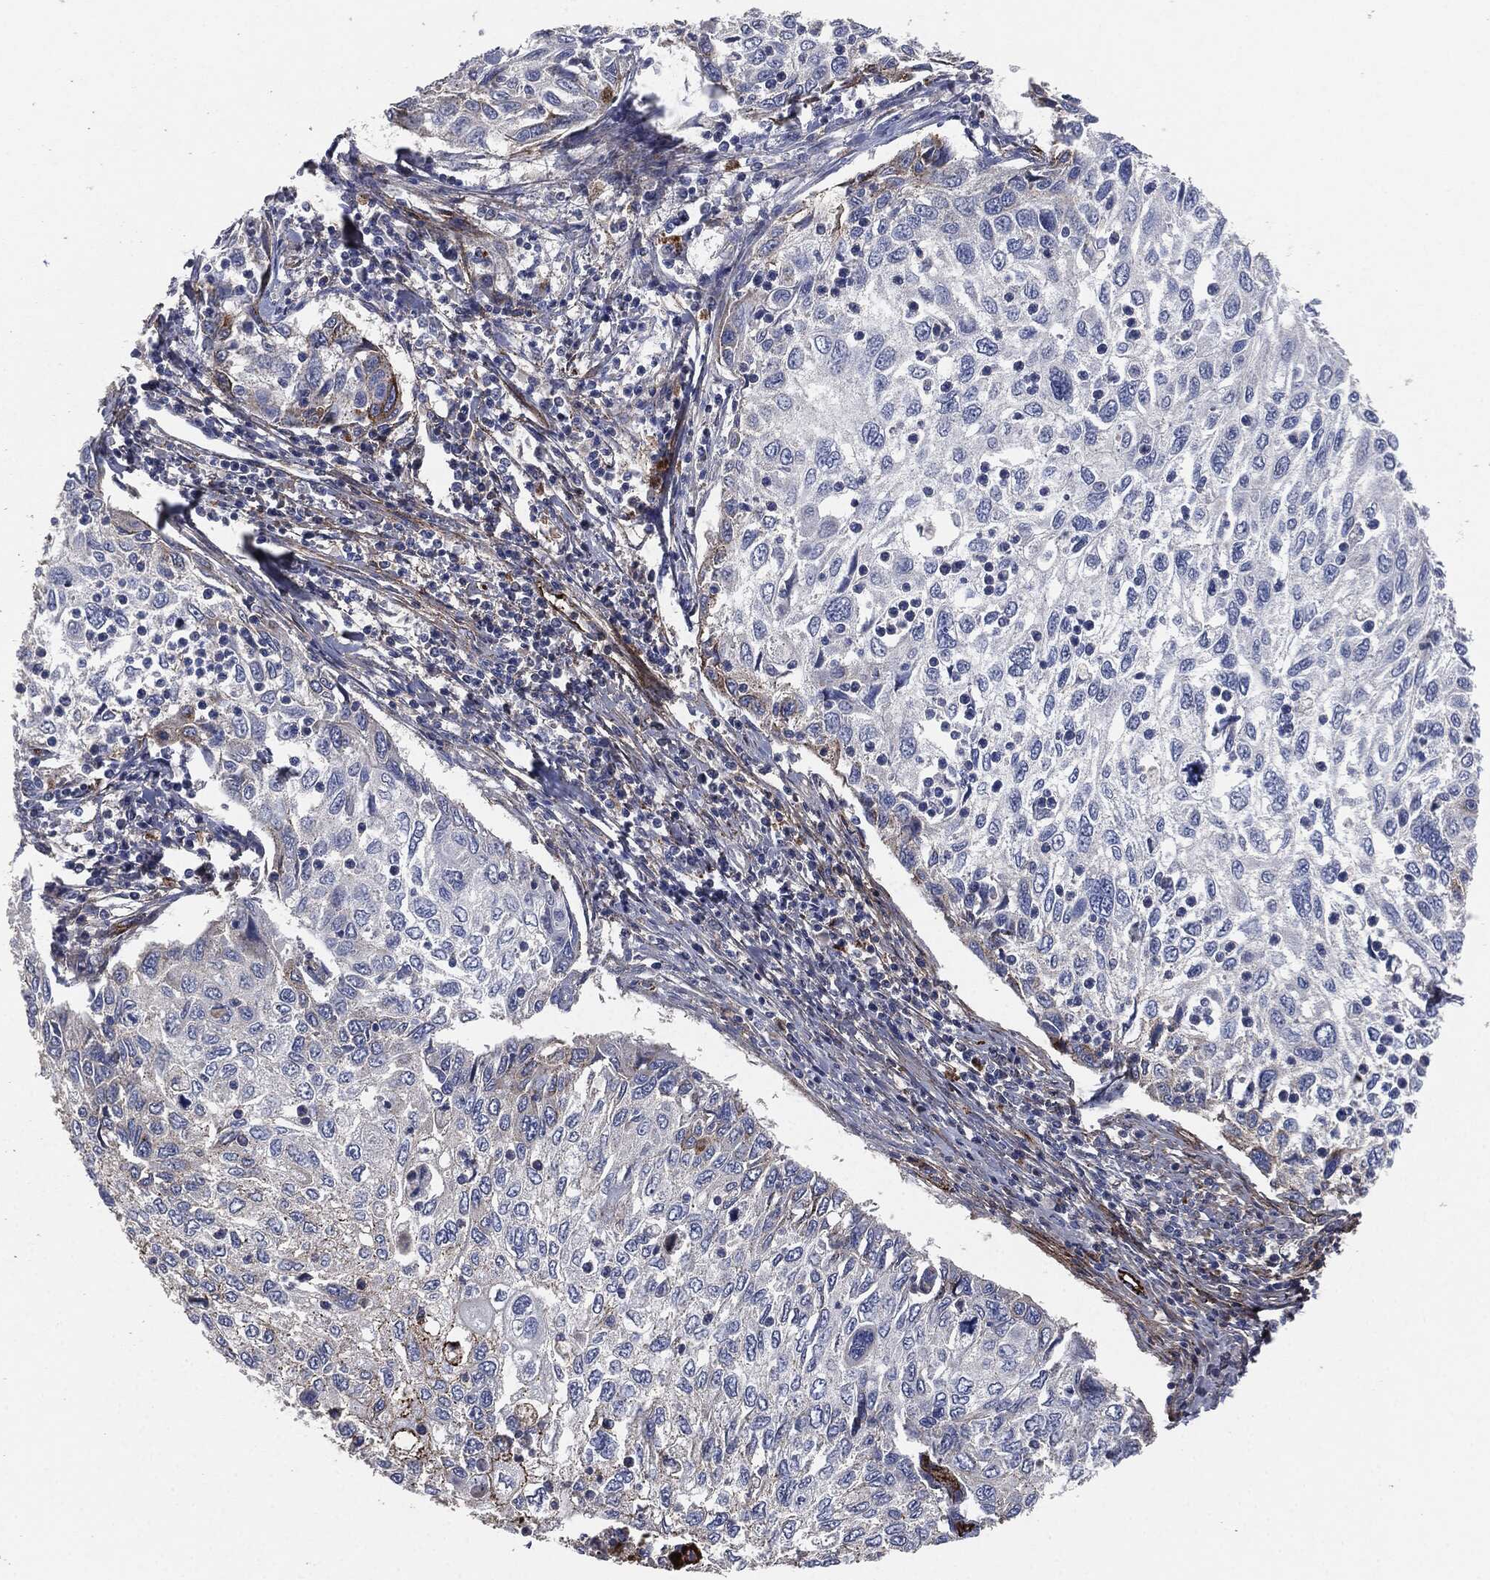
{"staining": {"intensity": "negative", "quantity": "none", "location": "none"}, "tissue": "cervical cancer", "cell_type": "Tumor cells", "image_type": "cancer", "snomed": [{"axis": "morphology", "description": "Squamous cell carcinoma, NOS"}, {"axis": "topography", "description": "Cervix"}], "caption": "This is an immunohistochemistry (IHC) photomicrograph of human cervical squamous cell carcinoma. There is no positivity in tumor cells.", "gene": "APOB", "patient": {"sex": "female", "age": 70}}